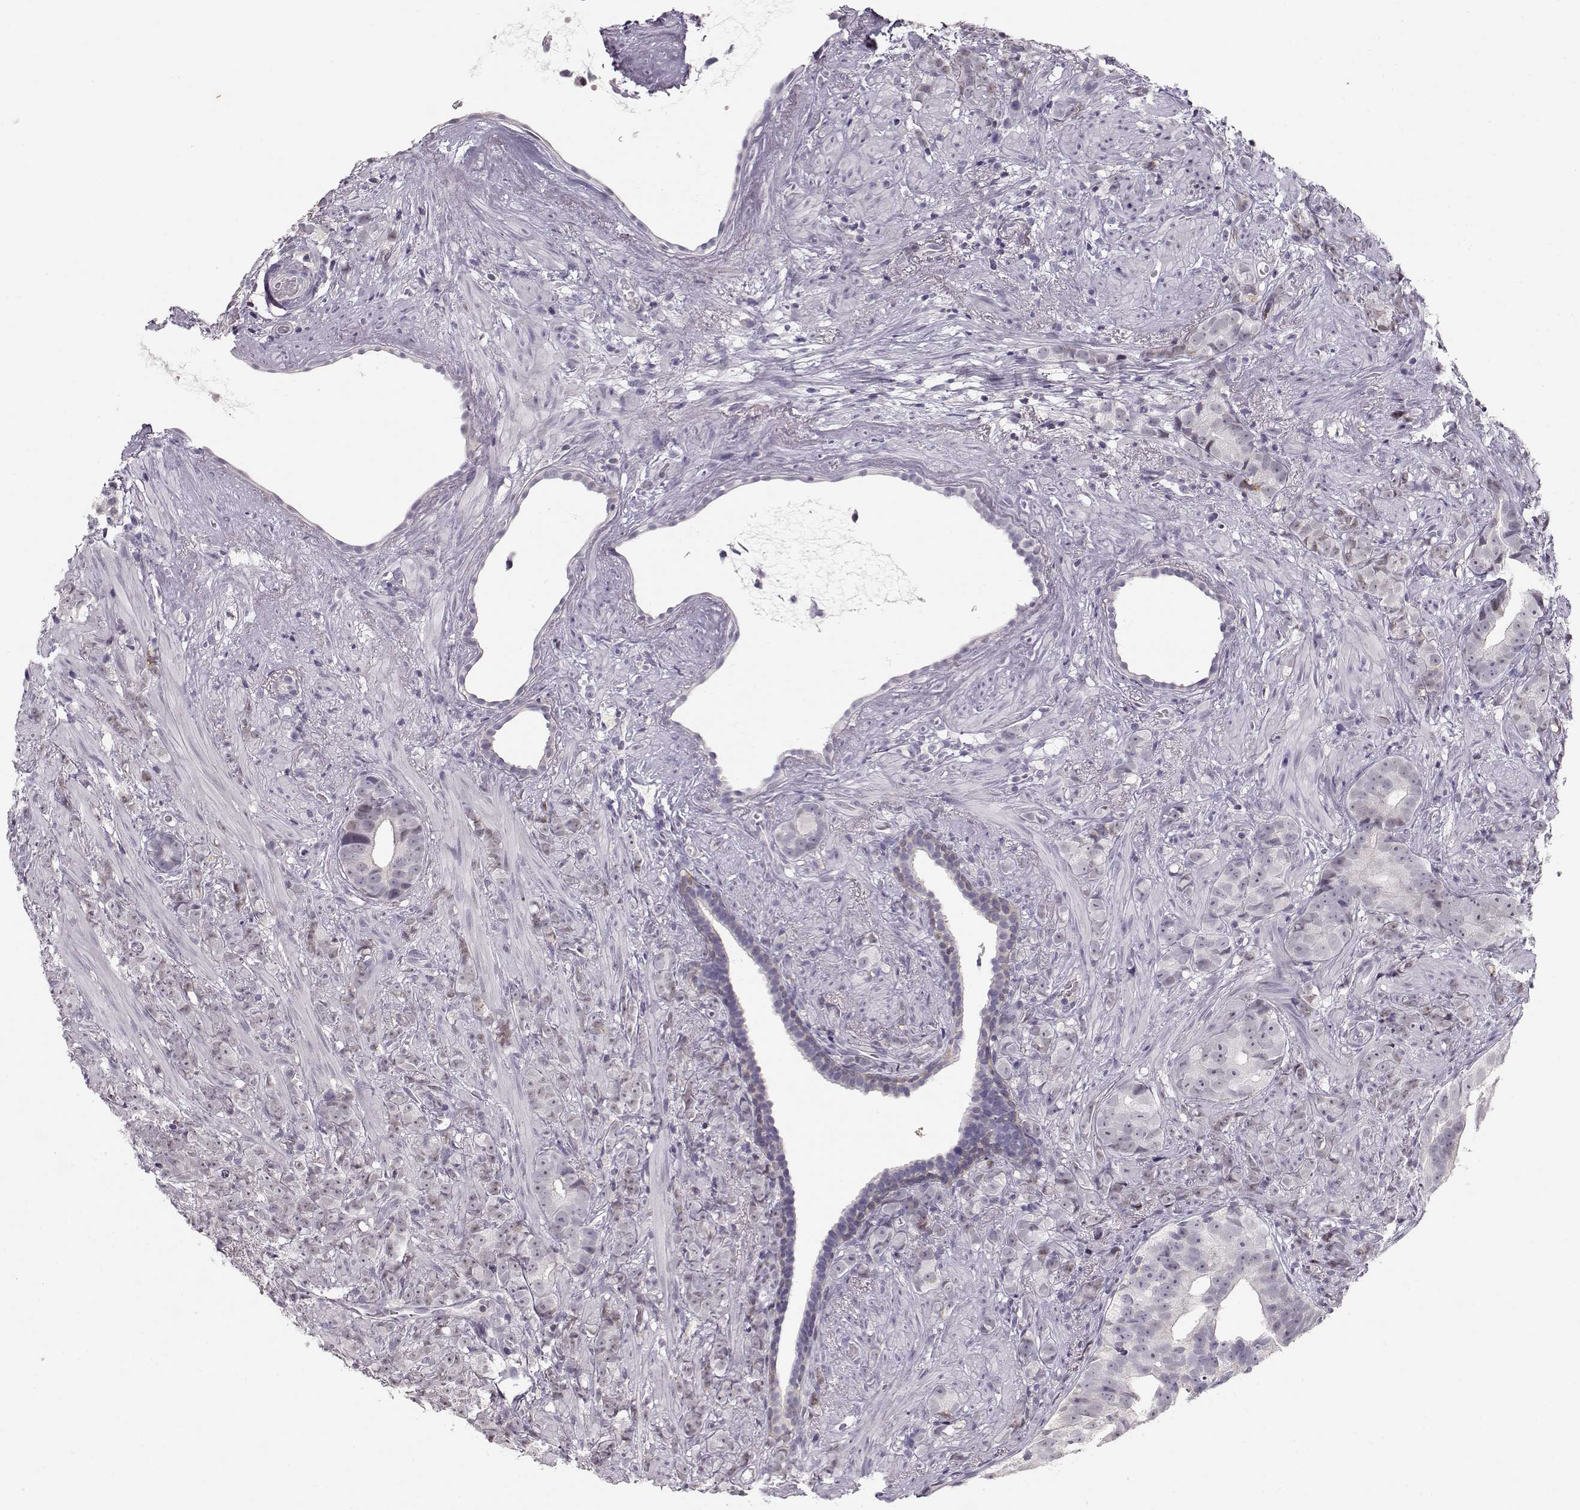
{"staining": {"intensity": "negative", "quantity": "none", "location": "none"}, "tissue": "prostate cancer", "cell_type": "Tumor cells", "image_type": "cancer", "snomed": [{"axis": "morphology", "description": "Adenocarcinoma, High grade"}, {"axis": "topography", "description": "Prostate"}], "caption": "Tumor cells show no significant expression in prostate cancer. (DAB IHC visualized using brightfield microscopy, high magnification).", "gene": "TEPP", "patient": {"sex": "male", "age": 81}}